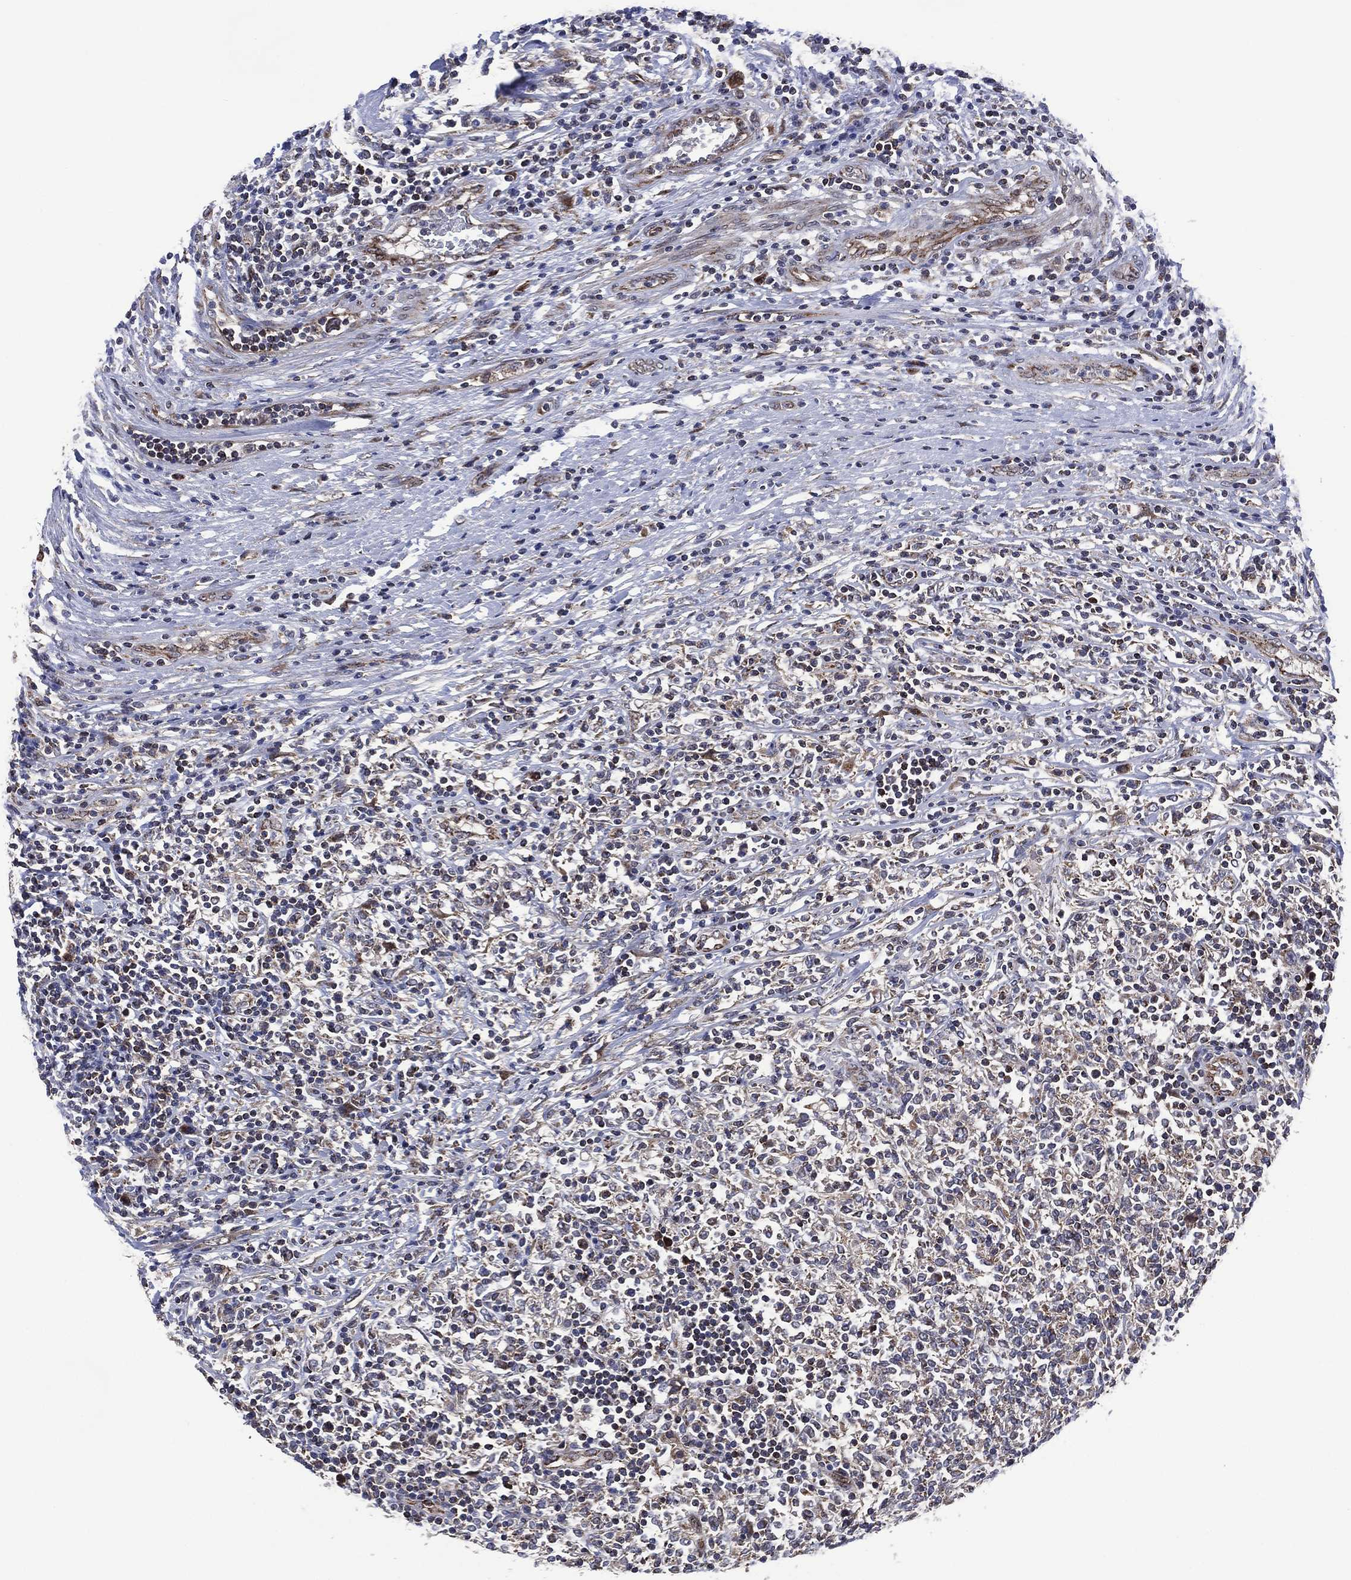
{"staining": {"intensity": "negative", "quantity": "none", "location": "none"}, "tissue": "lymphoma", "cell_type": "Tumor cells", "image_type": "cancer", "snomed": [{"axis": "morphology", "description": "Malignant lymphoma, non-Hodgkin's type, High grade"}, {"axis": "topography", "description": "Lymph node"}], "caption": "Tumor cells show no significant protein expression in lymphoma.", "gene": "HTD2", "patient": {"sex": "female", "age": 84}}